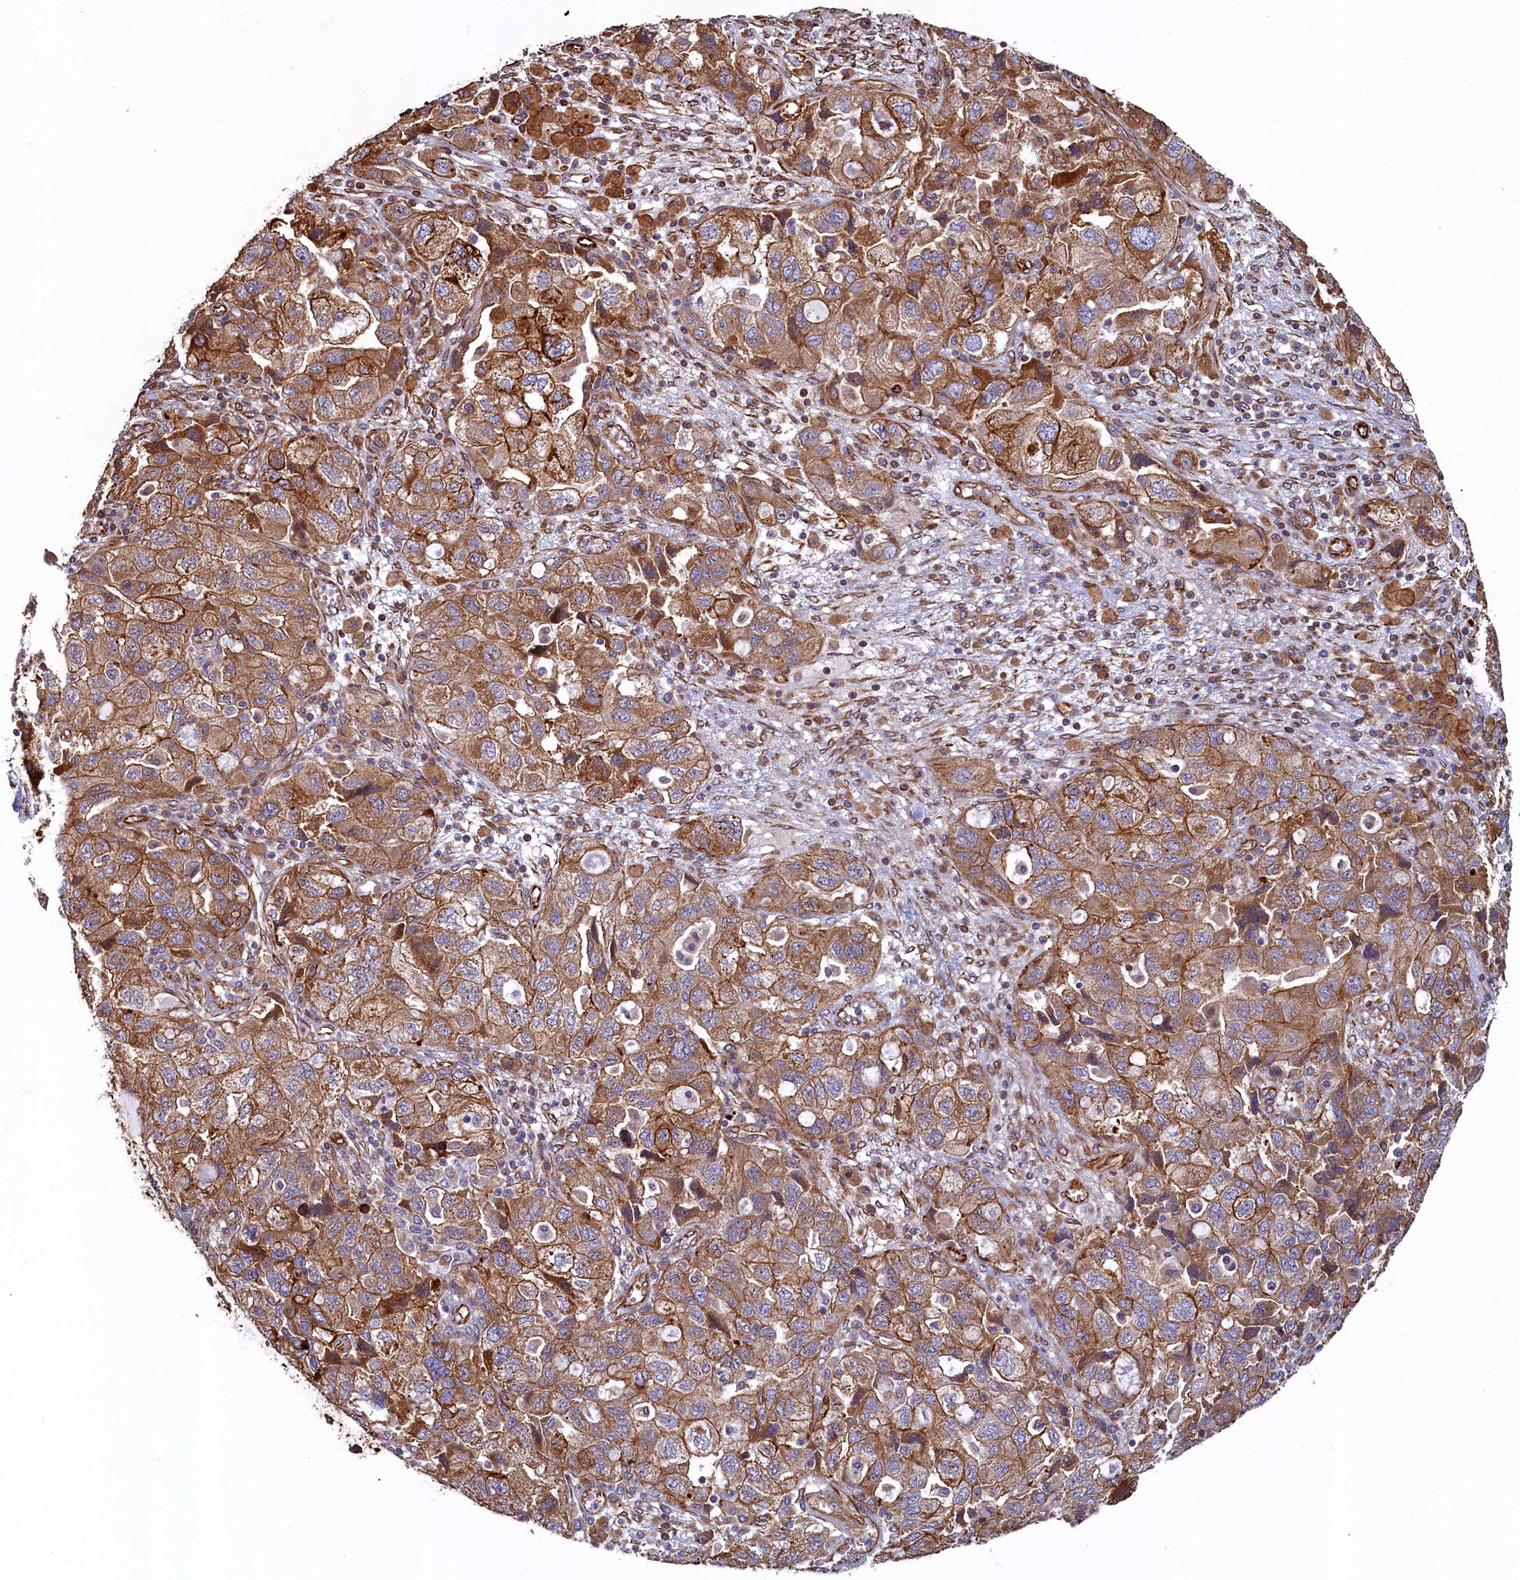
{"staining": {"intensity": "moderate", "quantity": ">75%", "location": "cytoplasmic/membranous"}, "tissue": "ovarian cancer", "cell_type": "Tumor cells", "image_type": "cancer", "snomed": [{"axis": "morphology", "description": "Carcinoma, NOS"}, {"axis": "morphology", "description": "Cystadenocarcinoma, serous, NOS"}, {"axis": "topography", "description": "Ovary"}], "caption": "Ovarian carcinoma stained with DAB (3,3'-diaminobenzidine) immunohistochemistry shows medium levels of moderate cytoplasmic/membranous expression in approximately >75% of tumor cells. The staining was performed using DAB (3,3'-diaminobenzidine) to visualize the protein expression in brown, while the nuclei were stained in blue with hematoxylin (Magnification: 20x).", "gene": "LRRC57", "patient": {"sex": "female", "age": 69}}